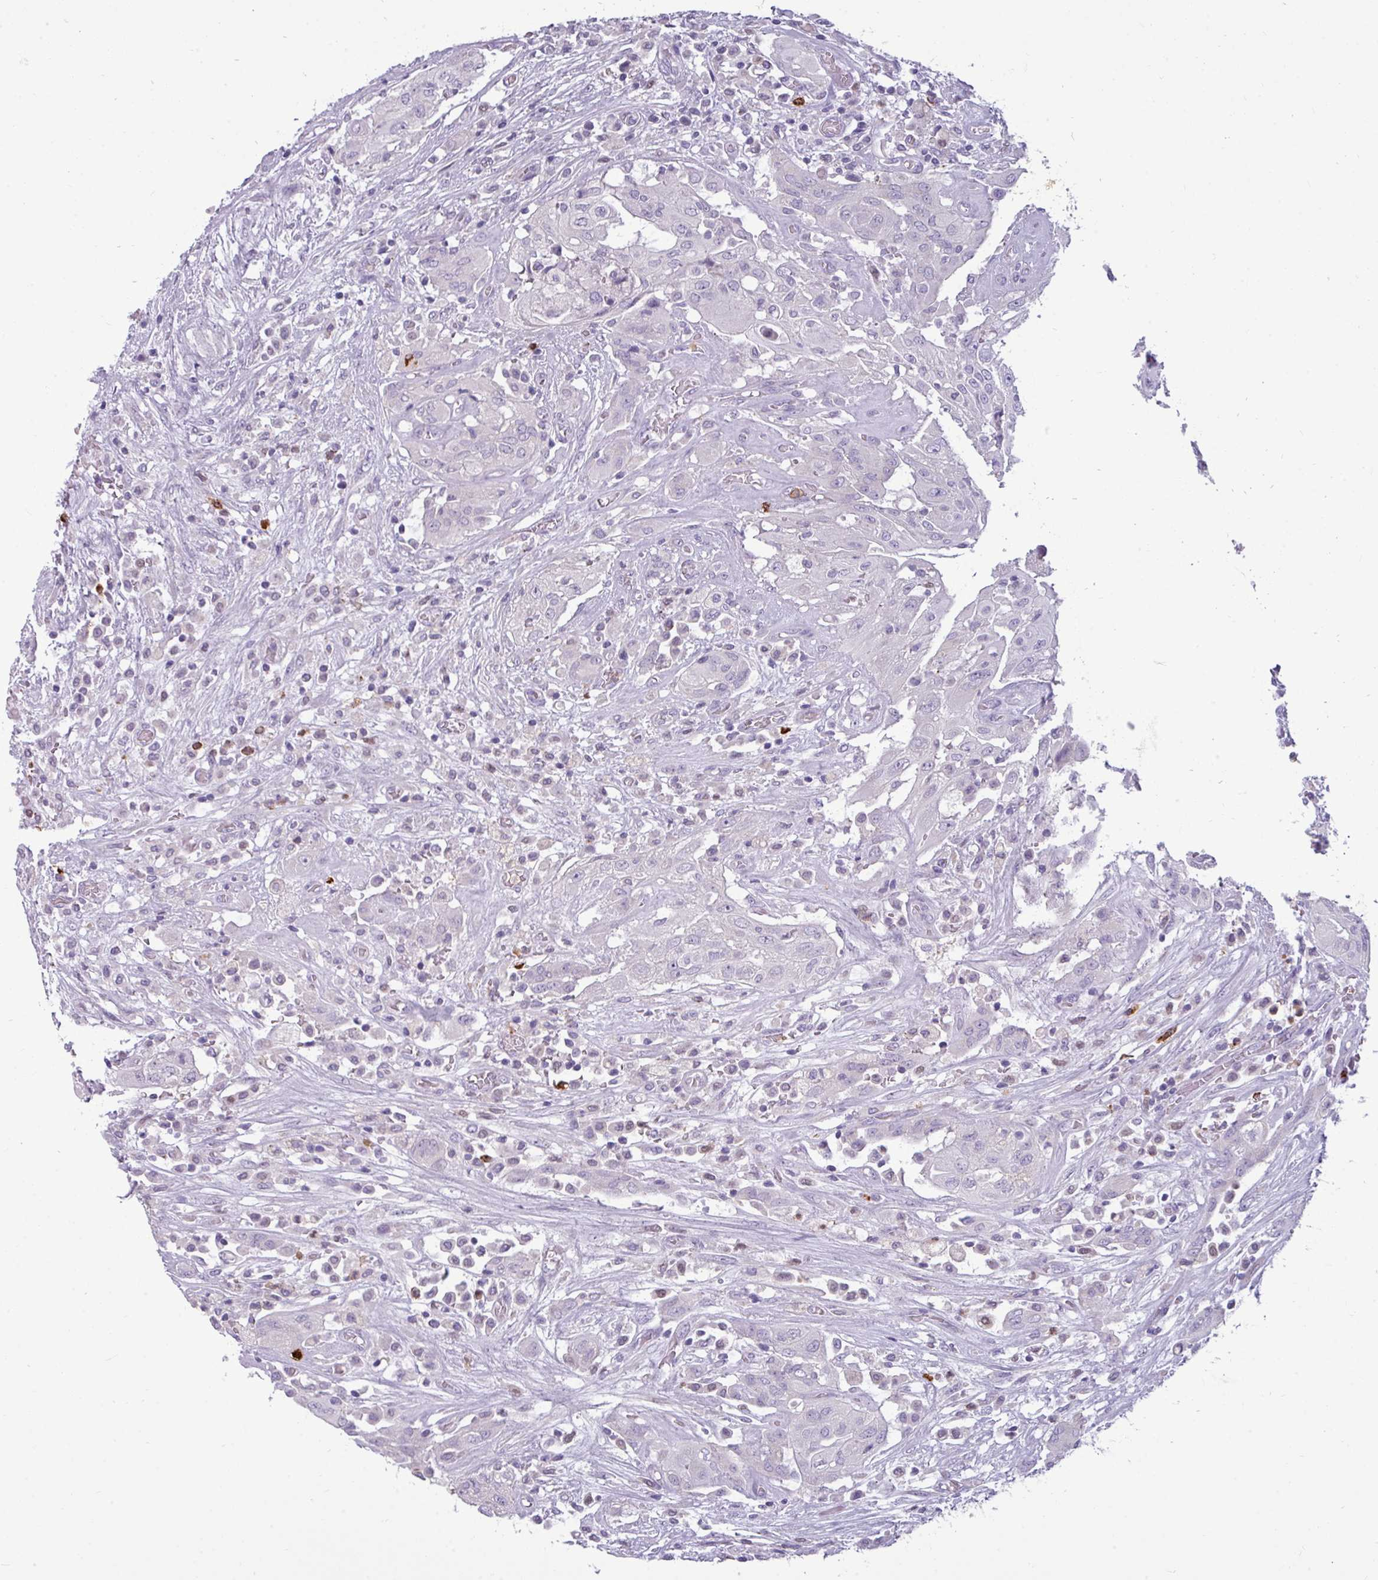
{"staining": {"intensity": "negative", "quantity": "none", "location": "none"}, "tissue": "thyroid cancer", "cell_type": "Tumor cells", "image_type": "cancer", "snomed": [{"axis": "morphology", "description": "Papillary adenocarcinoma, NOS"}, {"axis": "topography", "description": "Thyroid gland"}], "caption": "High power microscopy histopathology image of an IHC micrograph of thyroid papillary adenocarcinoma, revealing no significant expression in tumor cells.", "gene": "TRIM39", "patient": {"sex": "female", "age": 59}}